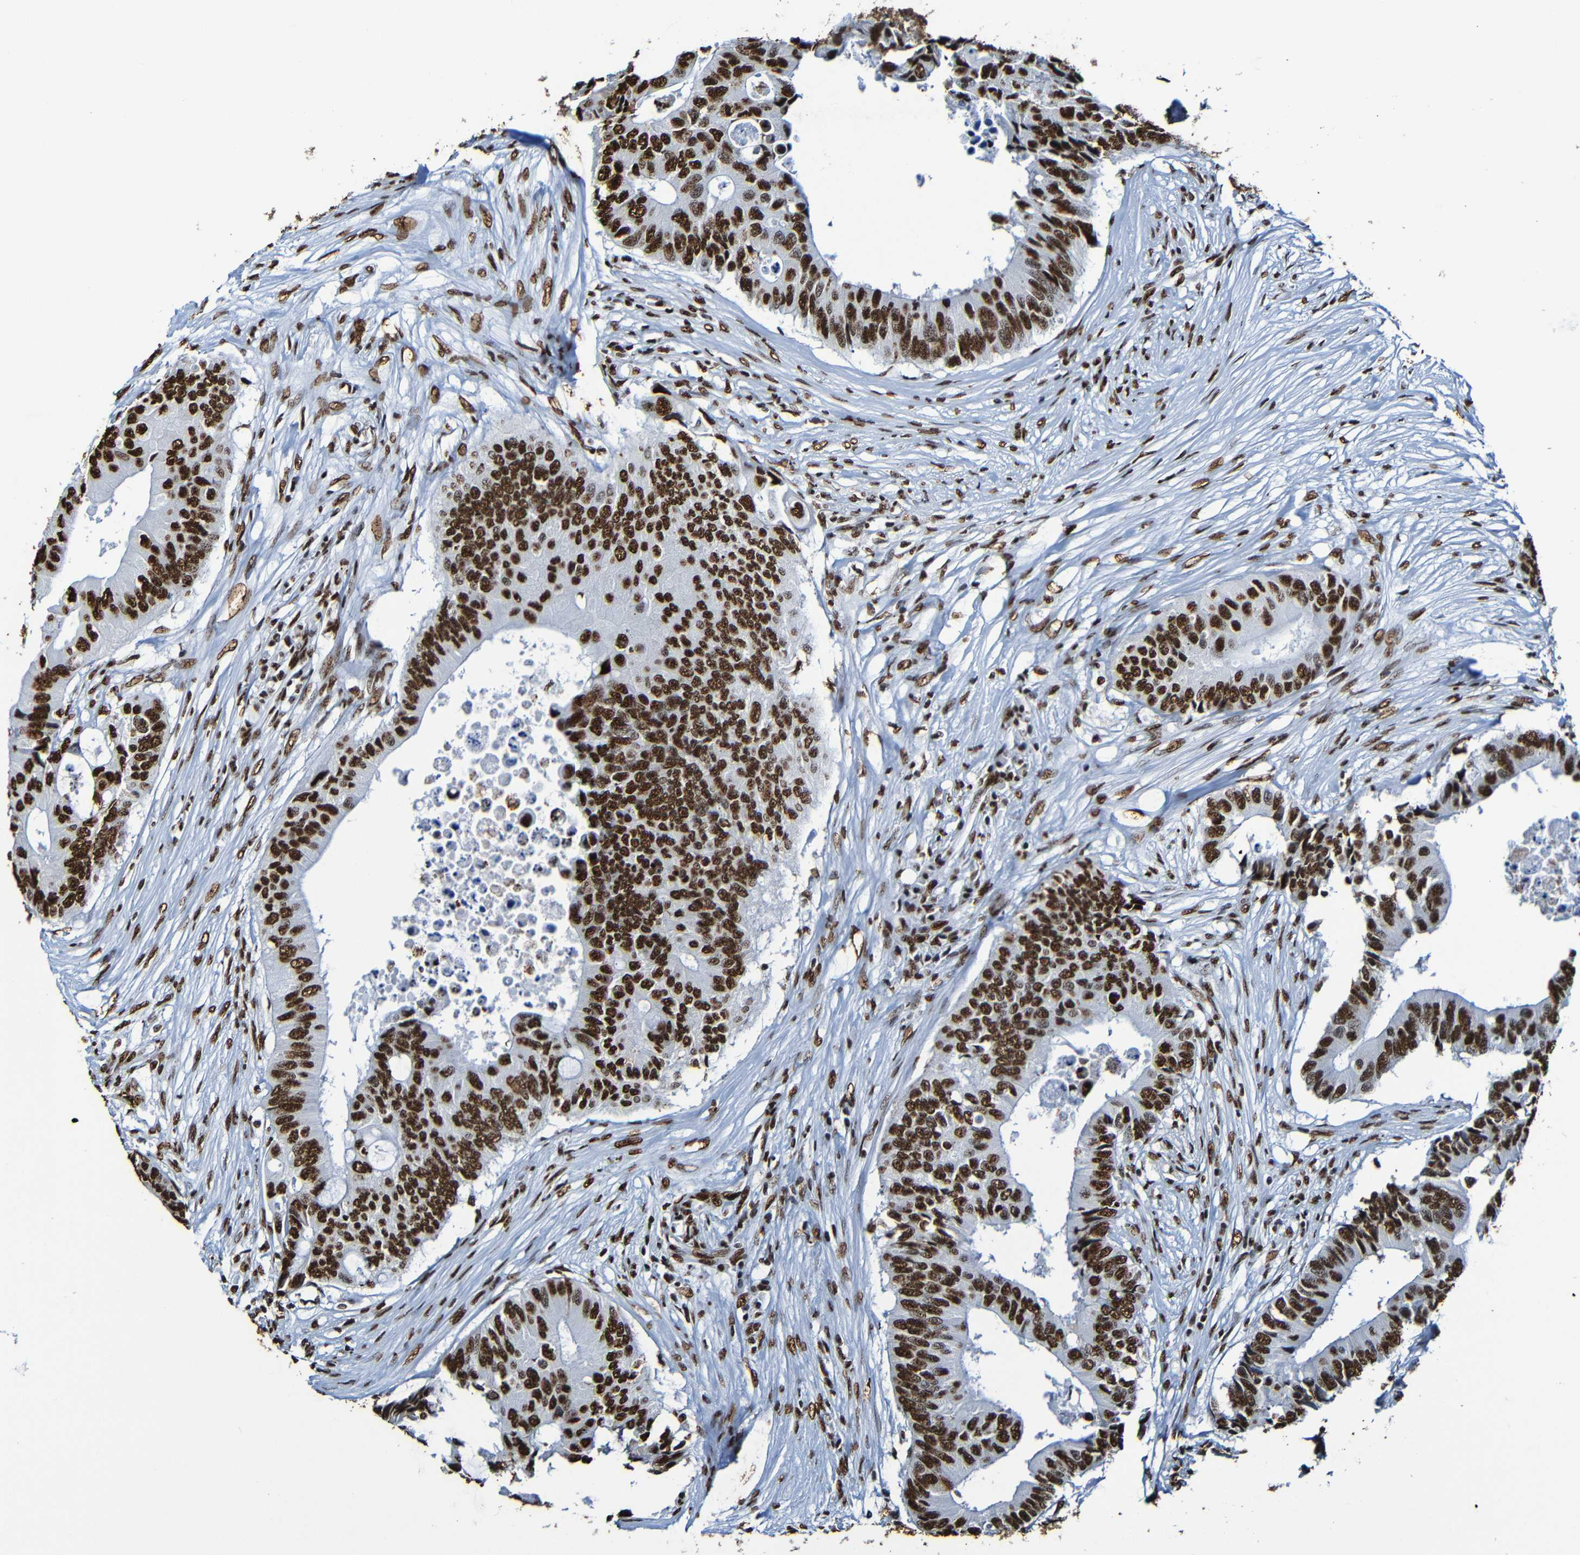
{"staining": {"intensity": "strong", "quantity": ">75%", "location": "nuclear"}, "tissue": "colorectal cancer", "cell_type": "Tumor cells", "image_type": "cancer", "snomed": [{"axis": "morphology", "description": "Adenocarcinoma, NOS"}, {"axis": "topography", "description": "Colon"}], "caption": "A brown stain highlights strong nuclear staining of a protein in colorectal cancer tumor cells.", "gene": "SRSF3", "patient": {"sex": "male", "age": 71}}